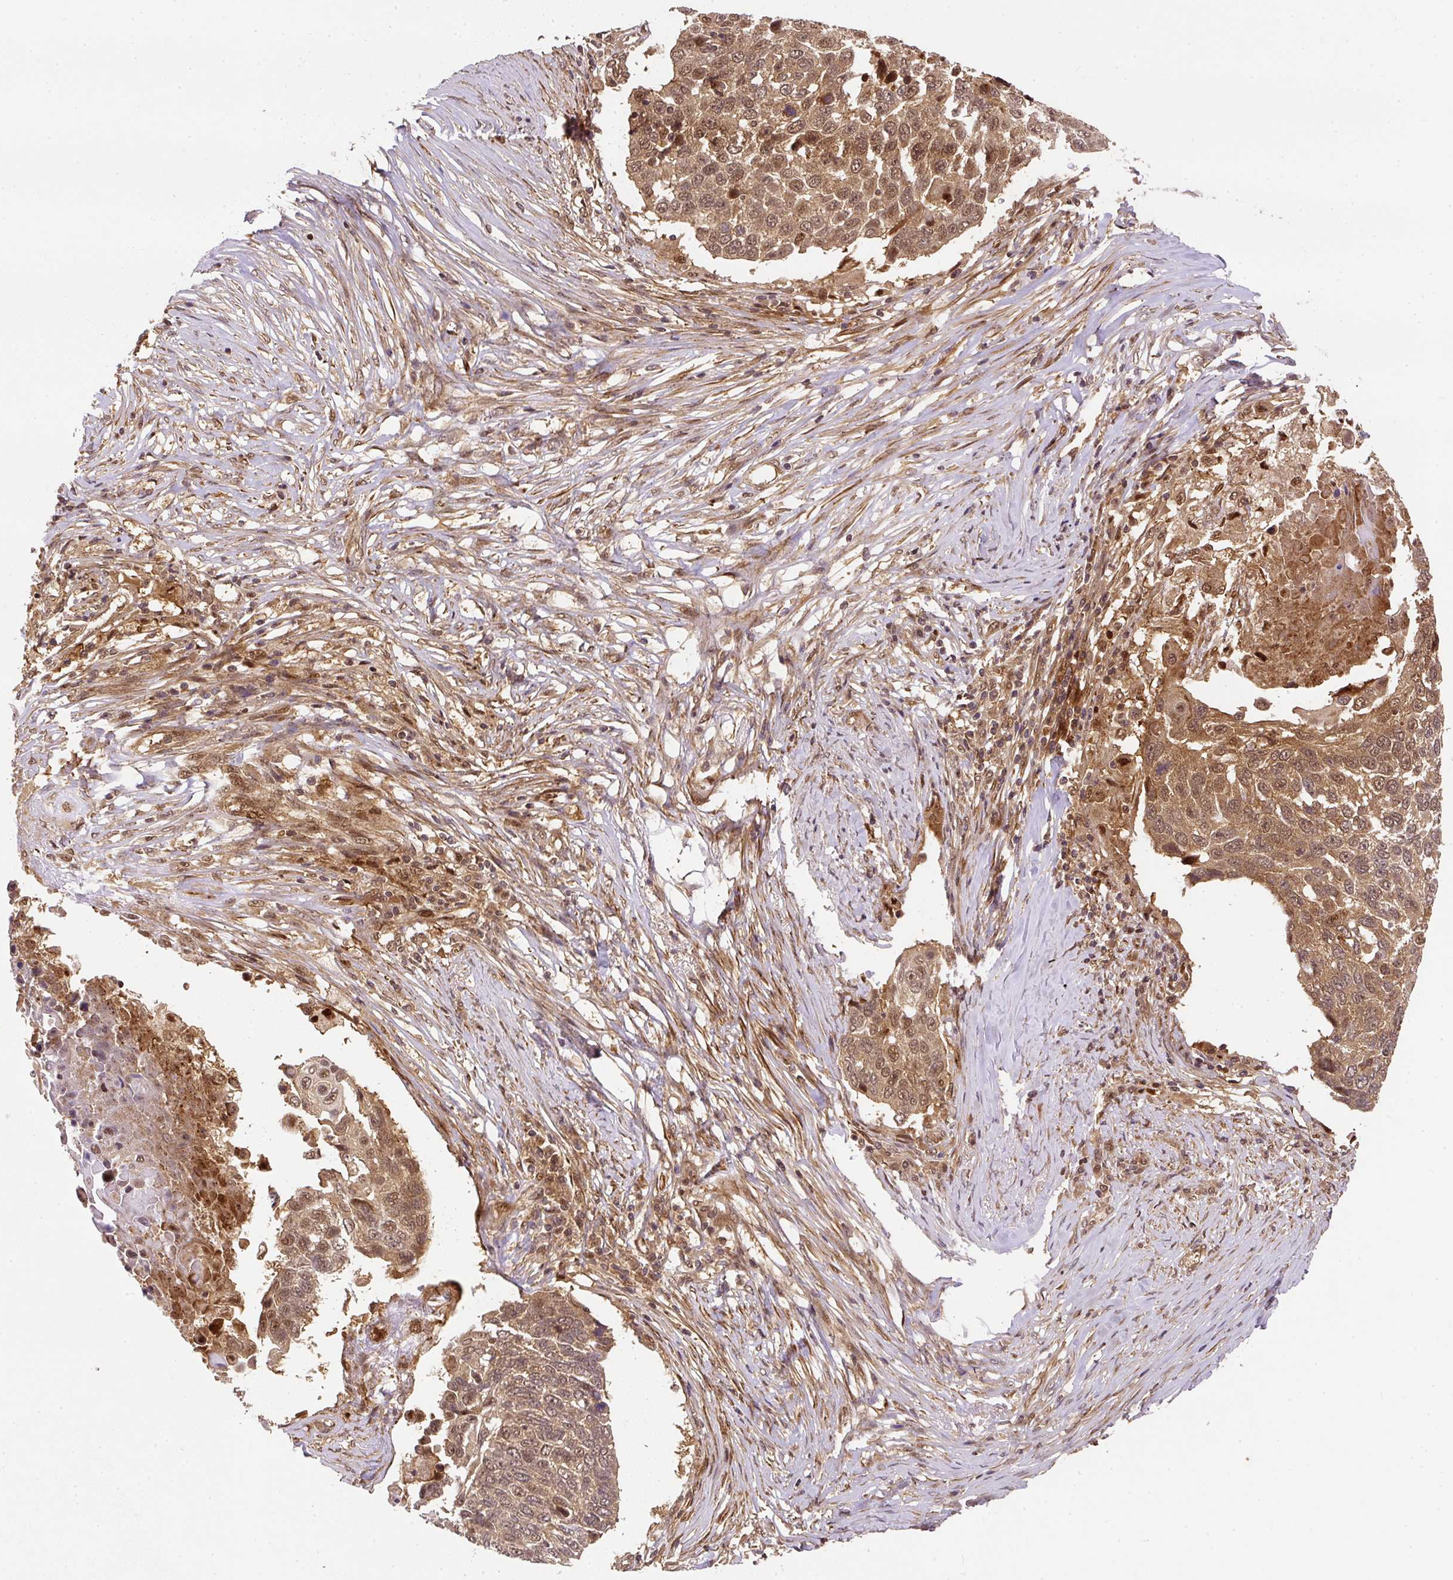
{"staining": {"intensity": "moderate", "quantity": ">75%", "location": "cytoplasmic/membranous,nuclear"}, "tissue": "lung cancer", "cell_type": "Tumor cells", "image_type": "cancer", "snomed": [{"axis": "morphology", "description": "Squamous cell carcinoma, NOS"}, {"axis": "topography", "description": "Lung"}], "caption": "Human lung cancer (squamous cell carcinoma) stained with a brown dye shows moderate cytoplasmic/membranous and nuclear positive staining in approximately >75% of tumor cells.", "gene": "PSMD1", "patient": {"sex": "male", "age": 66}}